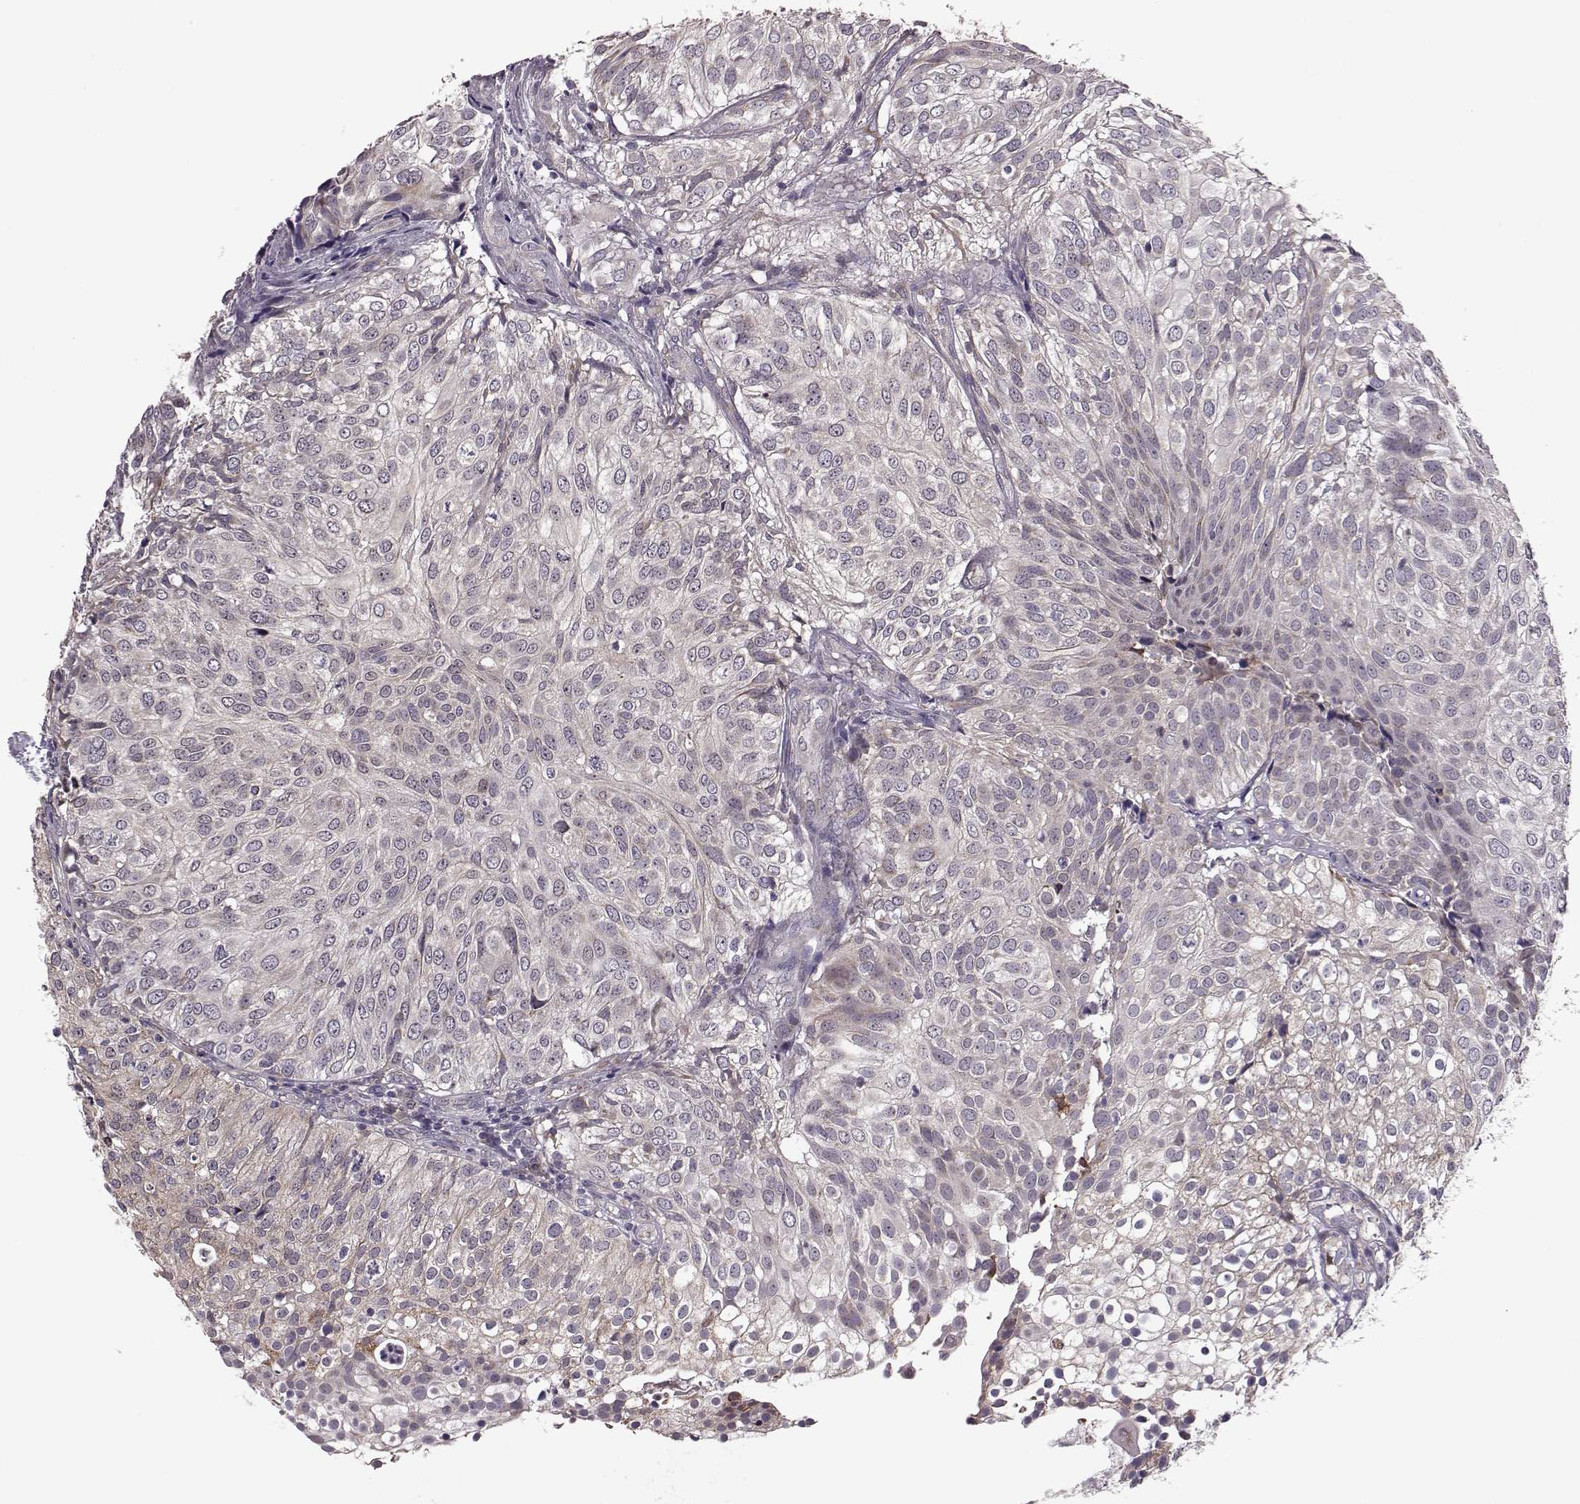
{"staining": {"intensity": "weak", "quantity": "<25%", "location": "cytoplasmic/membranous"}, "tissue": "urothelial cancer", "cell_type": "Tumor cells", "image_type": "cancer", "snomed": [{"axis": "morphology", "description": "Urothelial carcinoma, High grade"}, {"axis": "topography", "description": "Urinary bladder"}], "caption": "Tumor cells are negative for protein expression in human urothelial cancer.", "gene": "PUDP", "patient": {"sex": "female", "age": 79}}